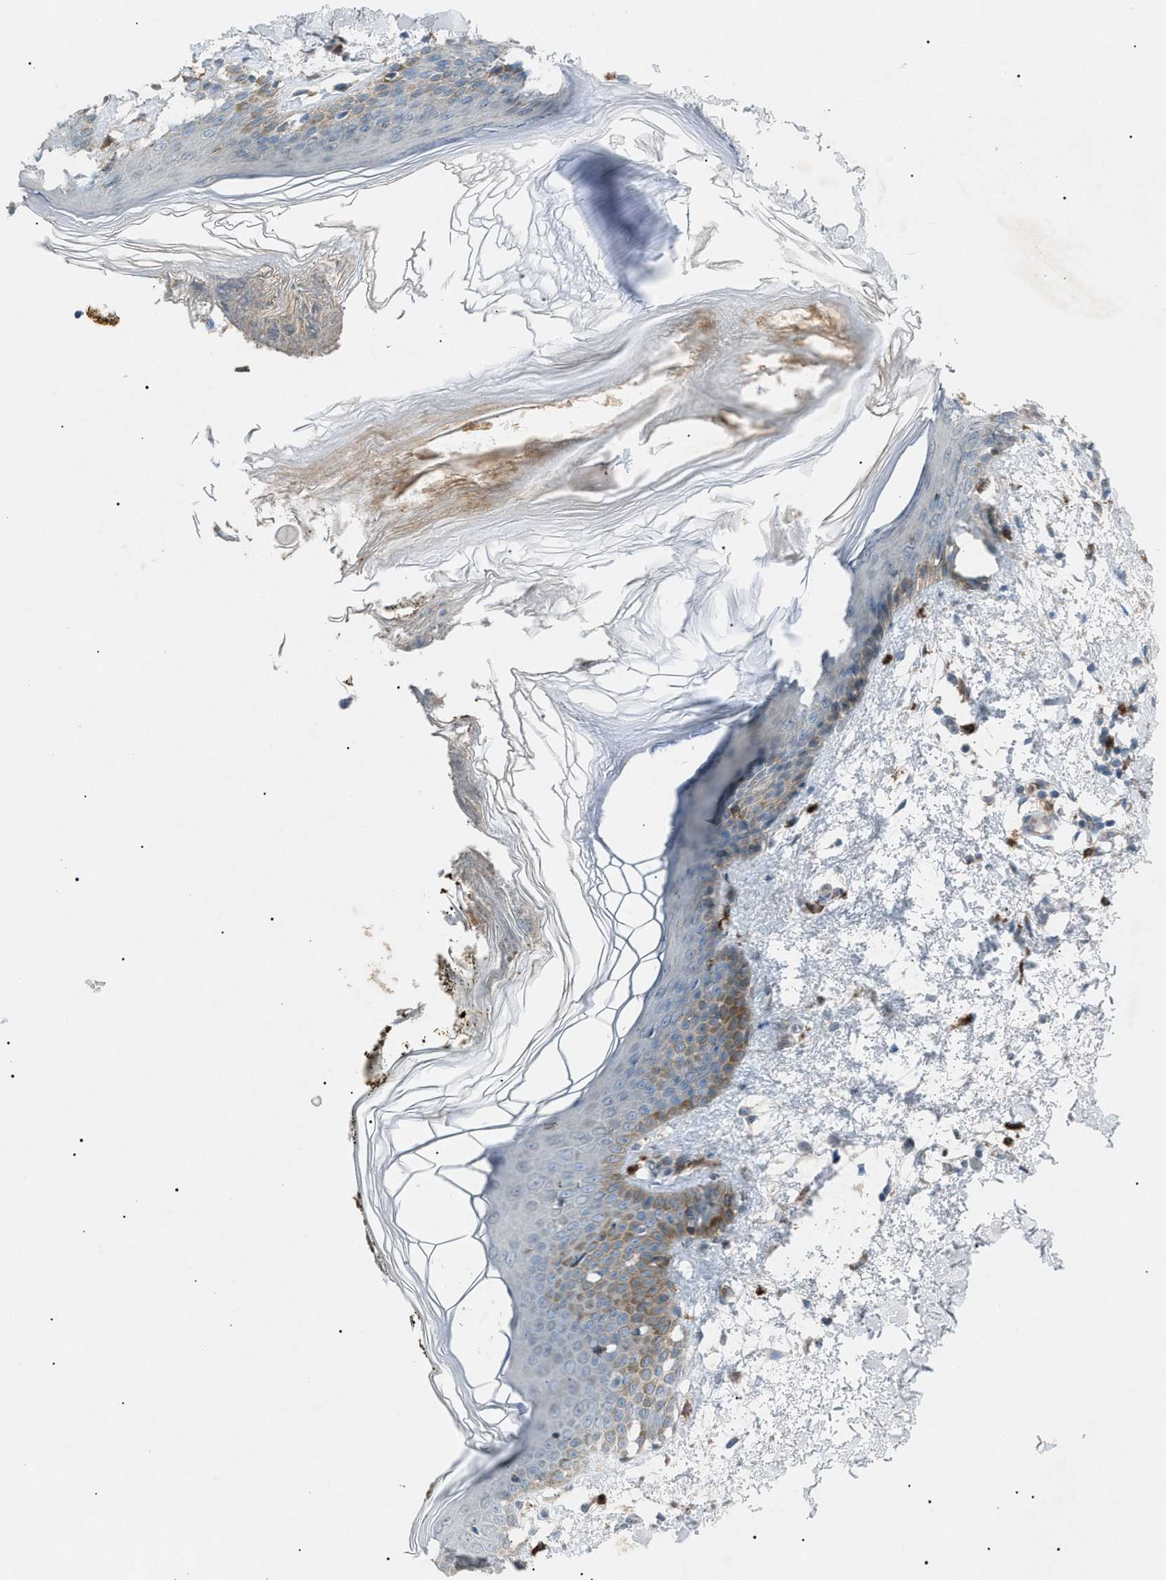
{"staining": {"intensity": "negative", "quantity": "none", "location": "none"}, "tissue": "skin", "cell_type": "Fibroblasts", "image_type": "normal", "snomed": [{"axis": "morphology", "description": "Normal tissue, NOS"}, {"axis": "topography", "description": "Skin"}], "caption": "This is a photomicrograph of immunohistochemistry (IHC) staining of benign skin, which shows no positivity in fibroblasts.", "gene": "BTK", "patient": {"sex": "male", "age": 53}}